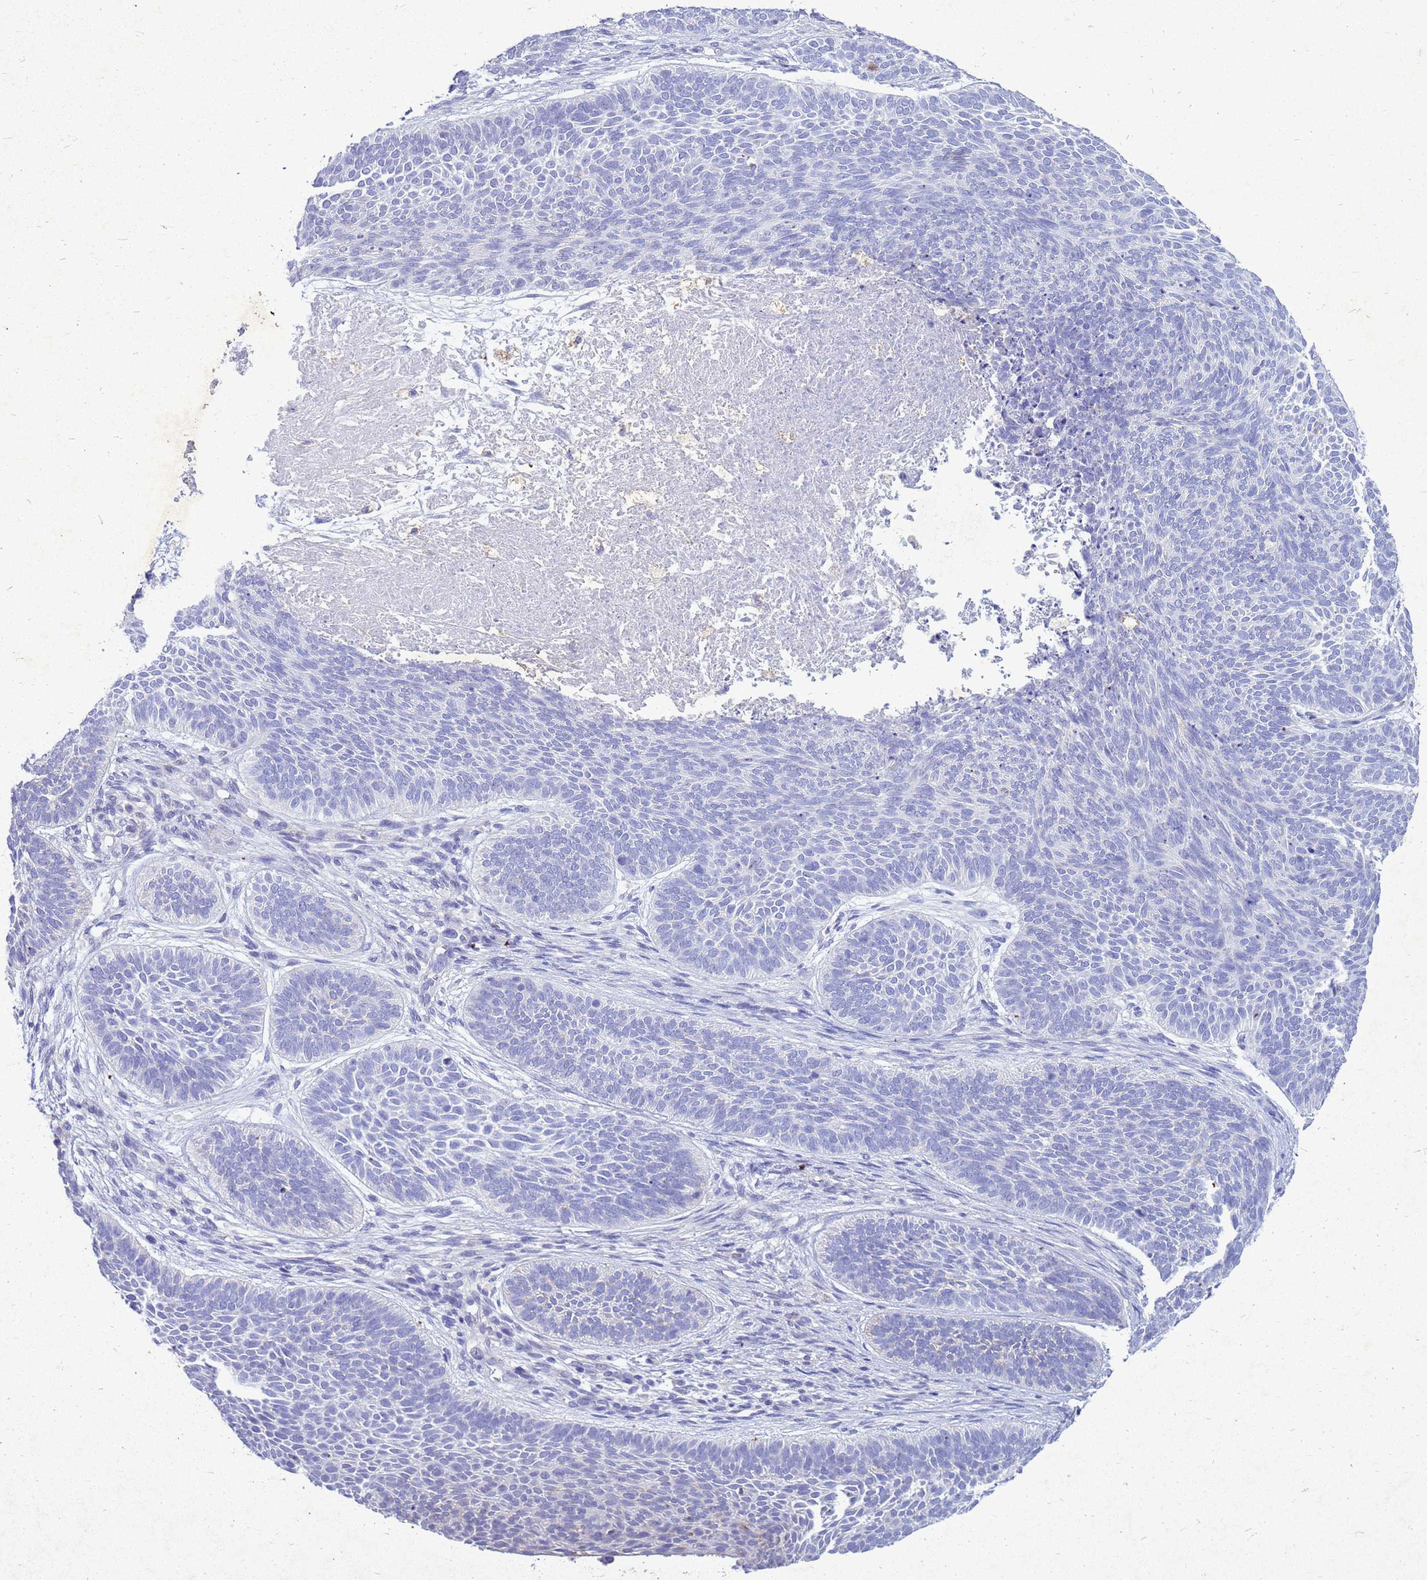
{"staining": {"intensity": "negative", "quantity": "none", "location": "none"}, "tissue": "skin cancer", "cell_type": "Tumor cells", "image_type": "cancer", "snomed": [{"axis": "morphology", "description": "Basal cell carcinoma"}, {"axis": "topography", "description": "Skin"}], "caption": "Tumor cells show no significant staining in skin basal cell carcinoma.", "gene": "AKR1C1", "patient": {"sex": "male", "age": 85}}